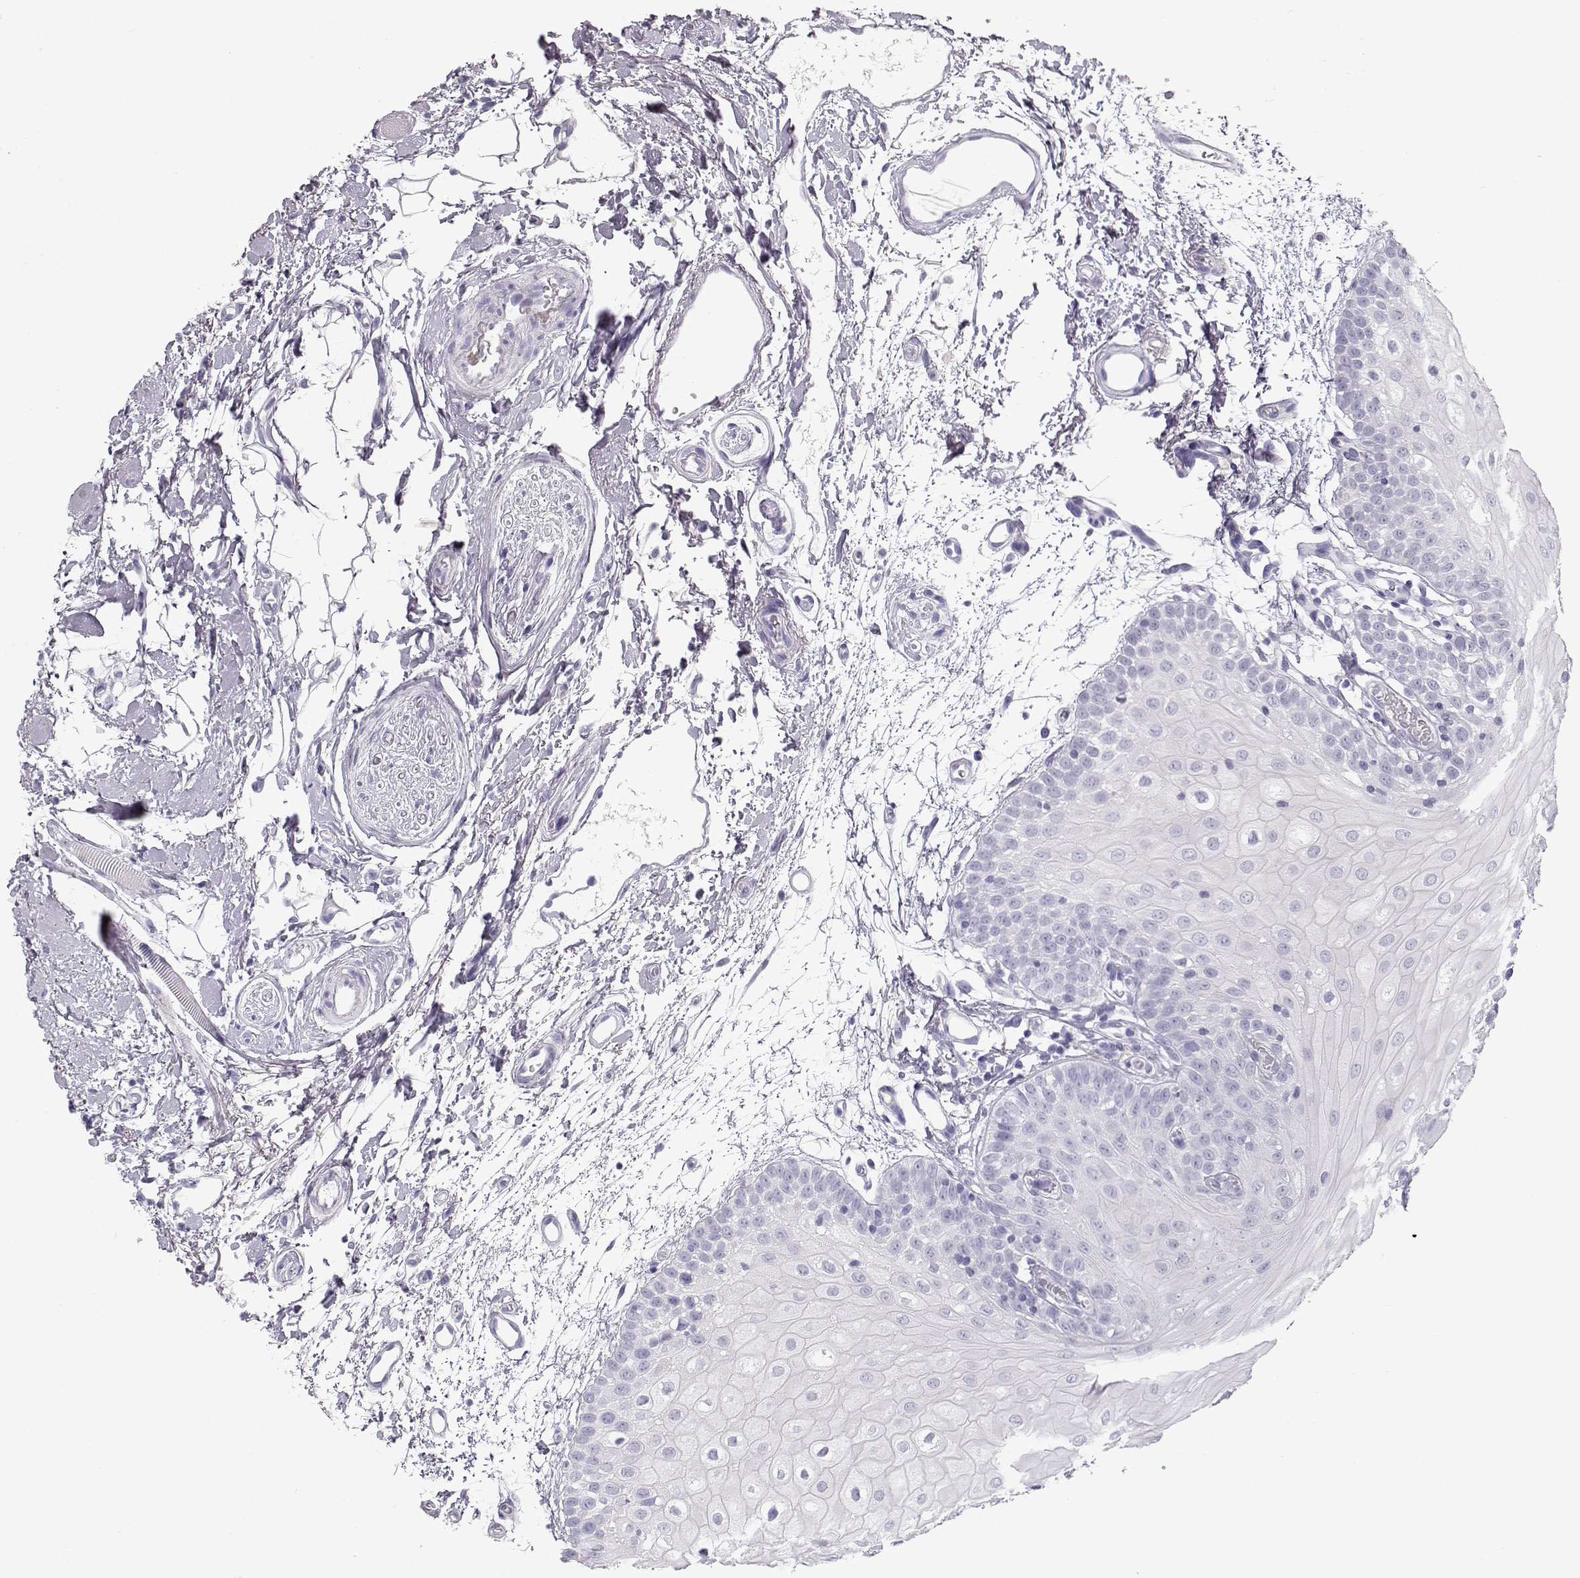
{"staining": {"intensity": "negative", "quantity": "none", "location": "none"}, "tissue": "oral mucosa", "cell_type": "Squamous epithelial cells", "image_type": "normal", "snomed": [{"axis": "morphology", "description": "Normal tissue, NOS"}, {"axis": "morphology", "description": "Squamous cell carcinoma, NOS"}, {"axis": "topography", "description": "Oral tissue"}, {"axis": "topography", "description": "Head-Neck"}], "caption": "An immunohistochemistry photomicrograph of benign oral mucosa is shown. There is no staining in squamous epithelial cells of oral mucosa. (DAB (3,3'-diaminobenzidine) immunohistochemistry (IHC), high magnification).", "gene": "MIP", "patient": {"sex": "female", "age": 75}}